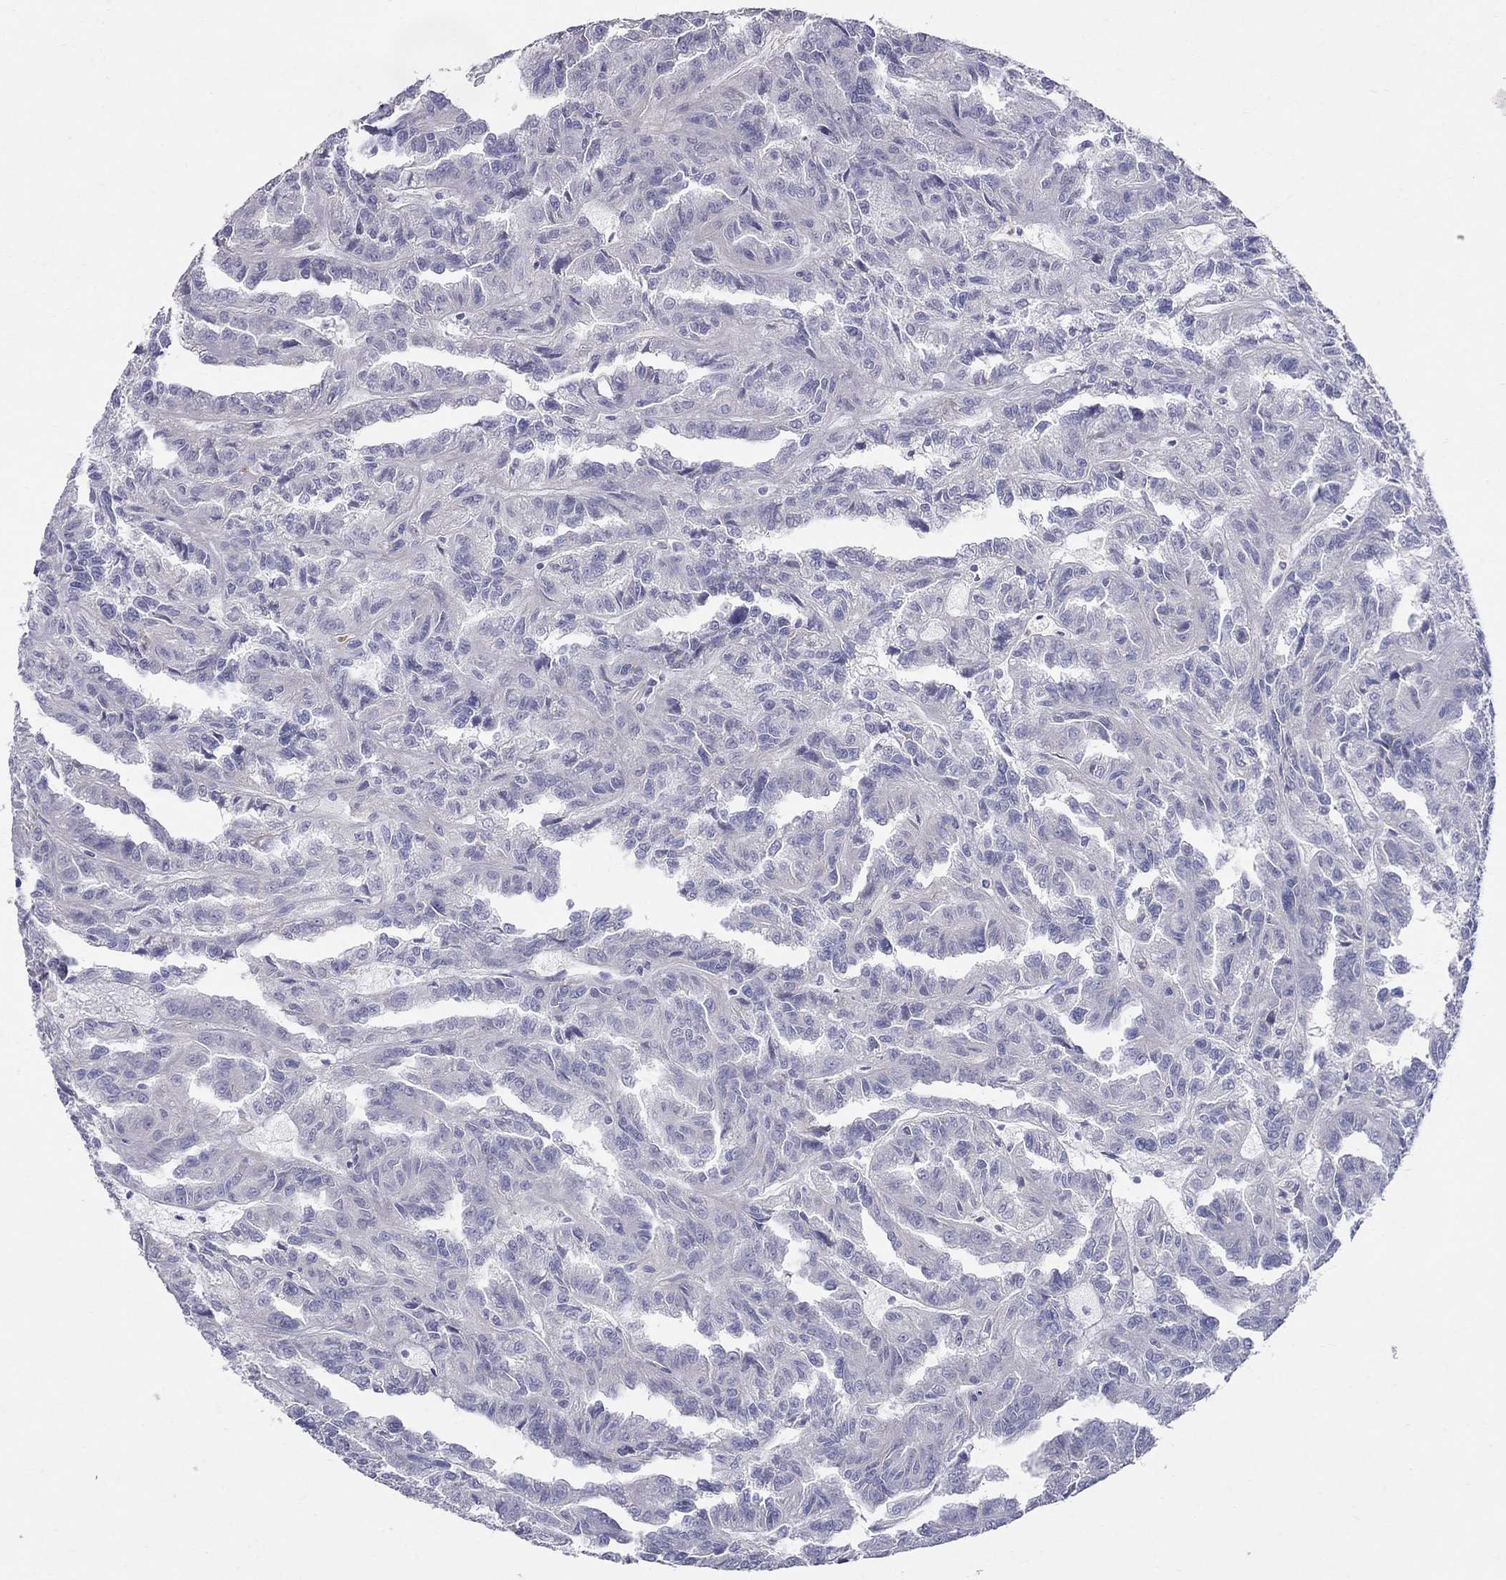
{"staining": {"intensity": "negative", "quantity": "none", "location": "none"}, "tissue": "renal cancer", "cell_type": "Tumor cells", "image_type": "cancer", "snomed": [{"axis": "morphology", "description": "Adenocarcinoma, NOS"}, {"axis": "topography", "description": "Kidney"}], "caption": "The IHC photomicrograph has no significant expression in tumor cells of renal cancer tissue.", "gene": "SPINT4", "patient": {"sex": "male", "age": 79}}